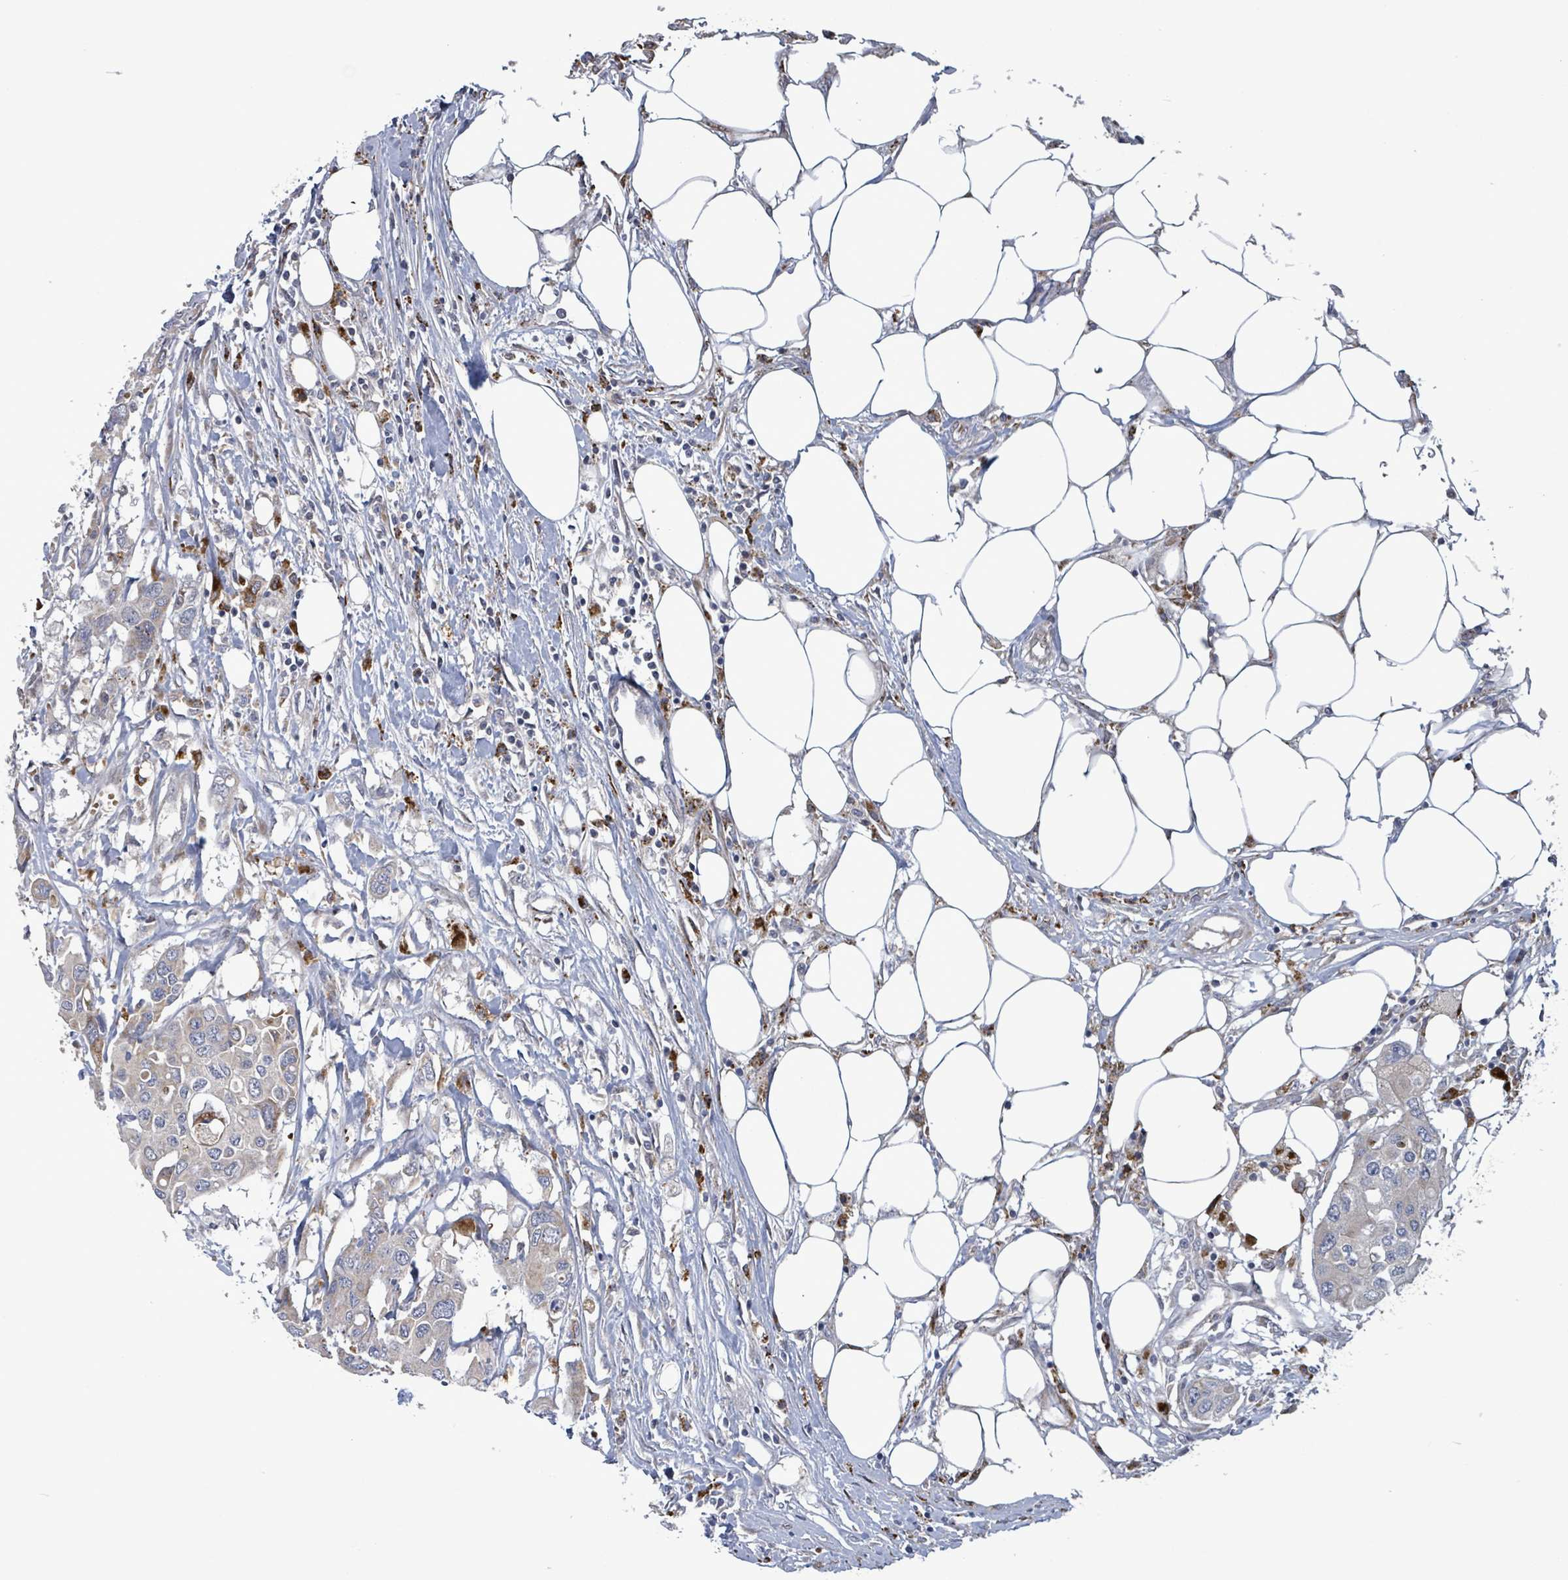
{"staining": {"intensity": "weak", "quantity": "<25%", "location": "cytoplasmic/membranous"}, "tissue": "colorectal cancer", "cell_type": "Tumor cells", "image_type": "cancer", "snomed": [{"axis": "morphology", "description": "Adenocarcinoma, NOS"}, {"axis": "topography", "description": "Colon"}], "caption": "This is an immunohistochemistry image of adenocarcinoma (colorectal). There is no staining in tumor cells.", "gene": "DIPK2A", "patient": {"sex": "male", "age": 77}}